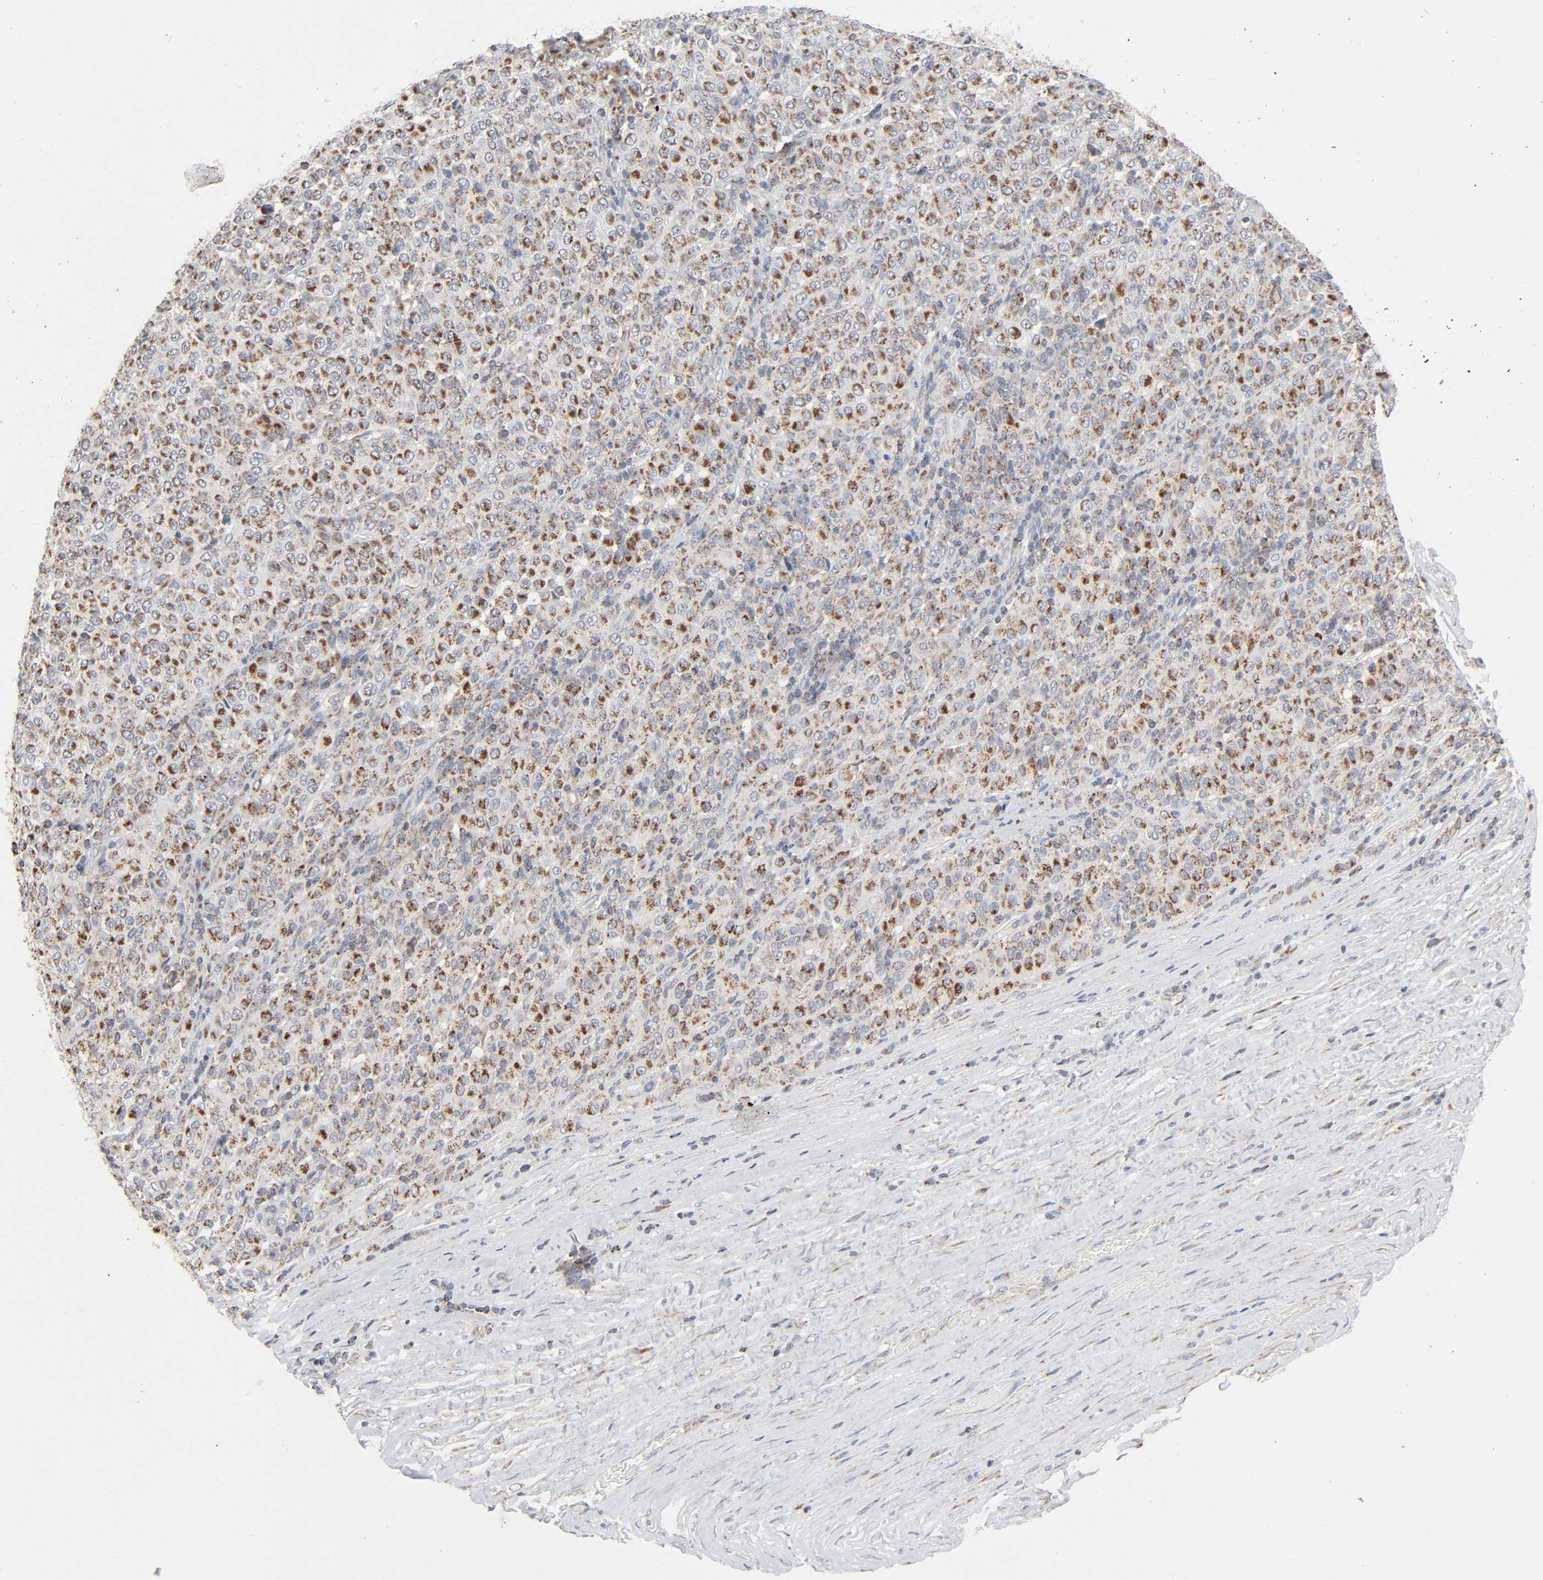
{"staining": {"intensity": "moderate", "quantity": ">75%", "location": "cytoplasmic/membranous"}, "tissue": "melanoma", "cell_type": "Tumor cells", "image_type": "cancer", "snomed": [{"axis": "morphology", "description": "Malignant melanoma, Metastatic site"}, {"axis": "topography", "description": "Pancreas"}], "caption": "Protein staining of malignant melanoma (metastatic site) tissue shows moderate cytoplasmic/membranous staining in about >75% of tumor cells.", "gene": "SYT16", "patient": {"sex": "female", "age": 30}}